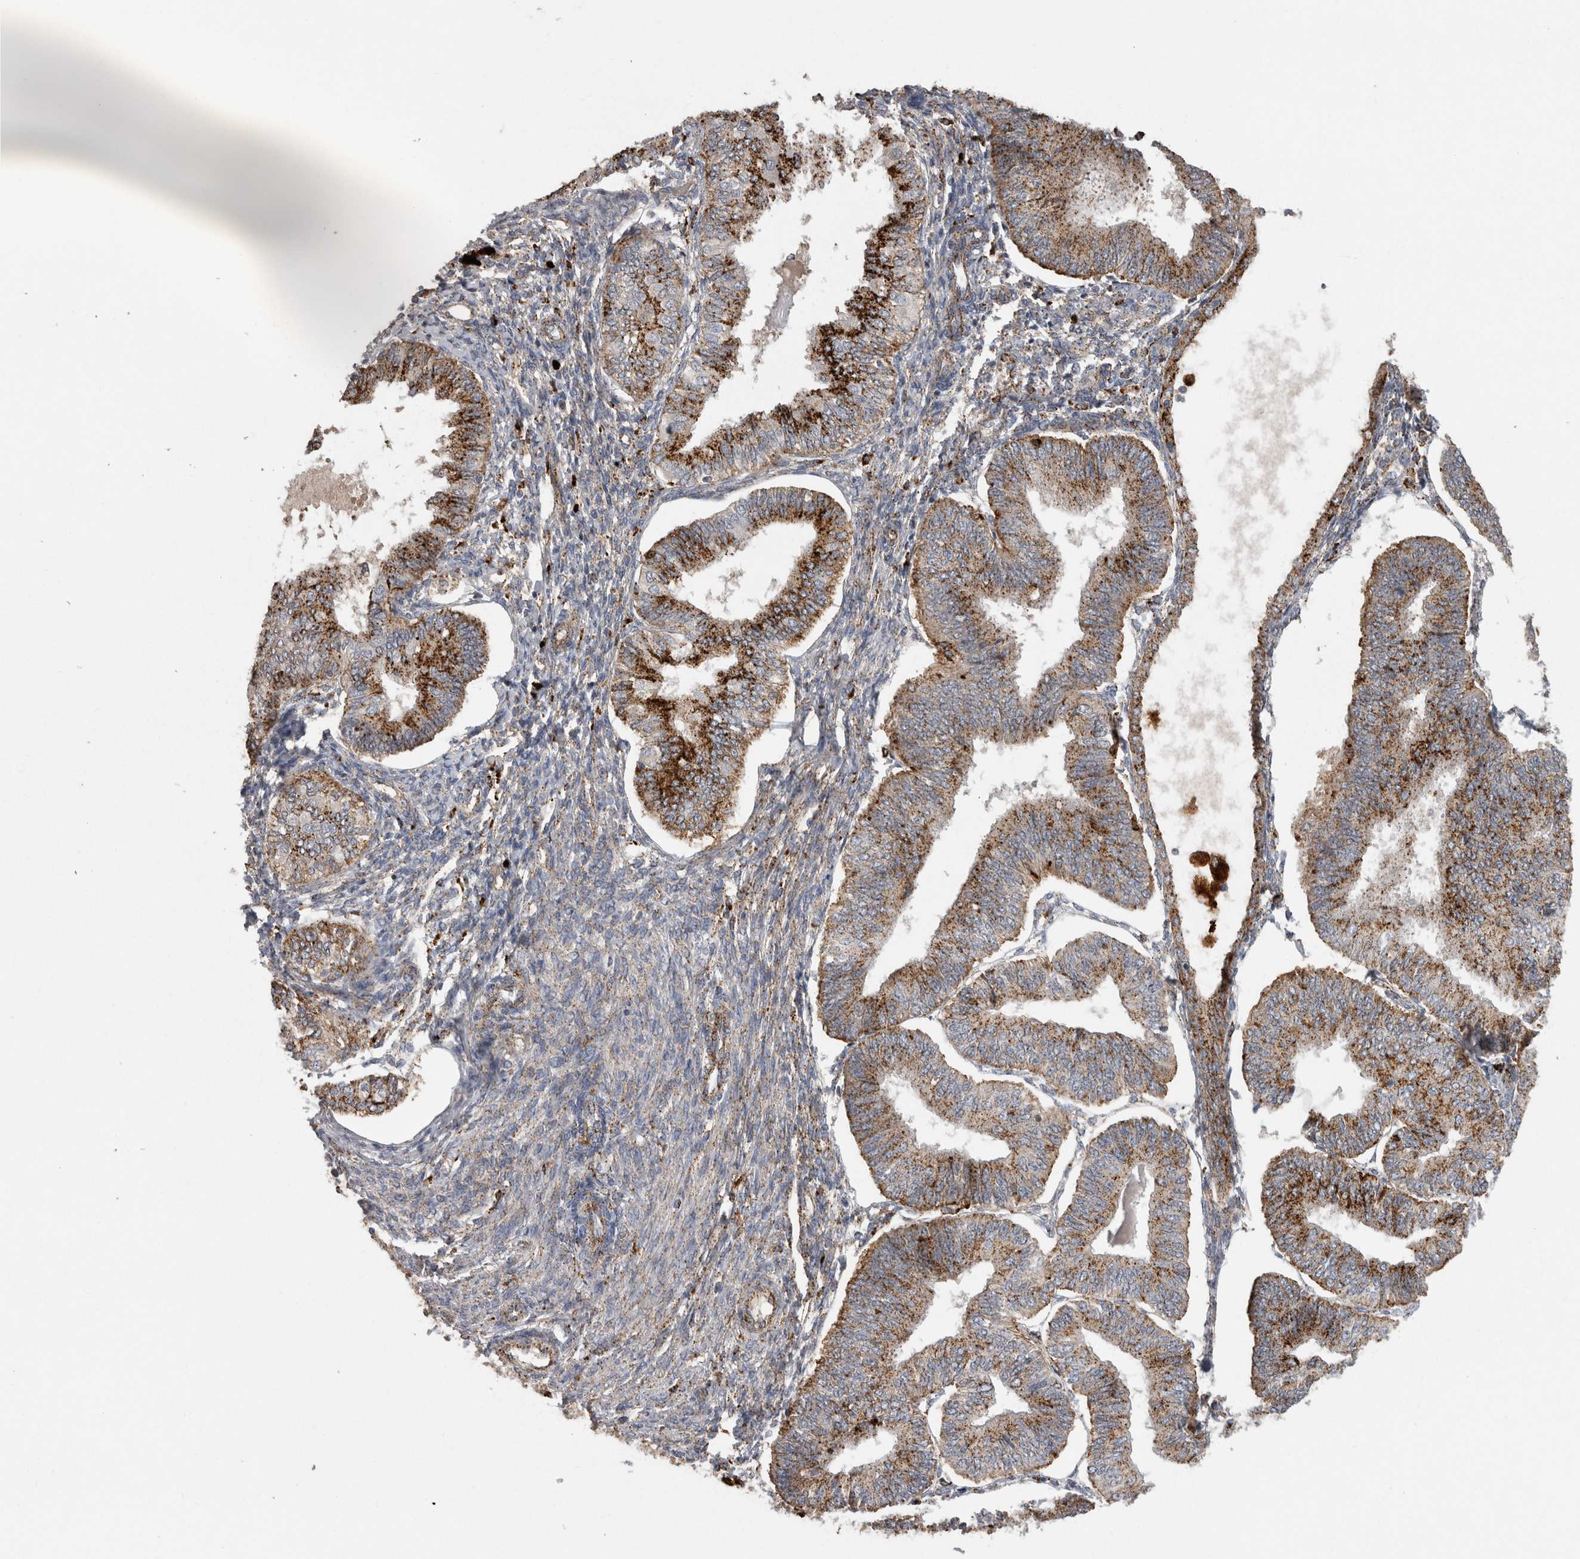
{"staining": {"intensity": "strong", "quantity": ">75%", "location": "cytoplasmic/membranous"}, "tissue": "endometrial cancer", "cell_type": "Tumor cells", "image_type": "cancer", "snomed": [{"axis": "morphology", "description": "Adenocarcinoma, NOS"}, {"axis": "topography", "description": "Endometrium"}], "caption": "Human endometrial cancer stained with a brown dye reveals strong cytoplasmic/membranous positive positivity in approximately >75% of tumor cells.", "gene": "CTSZ", "patient": {"sex": "female", "age": 58}}